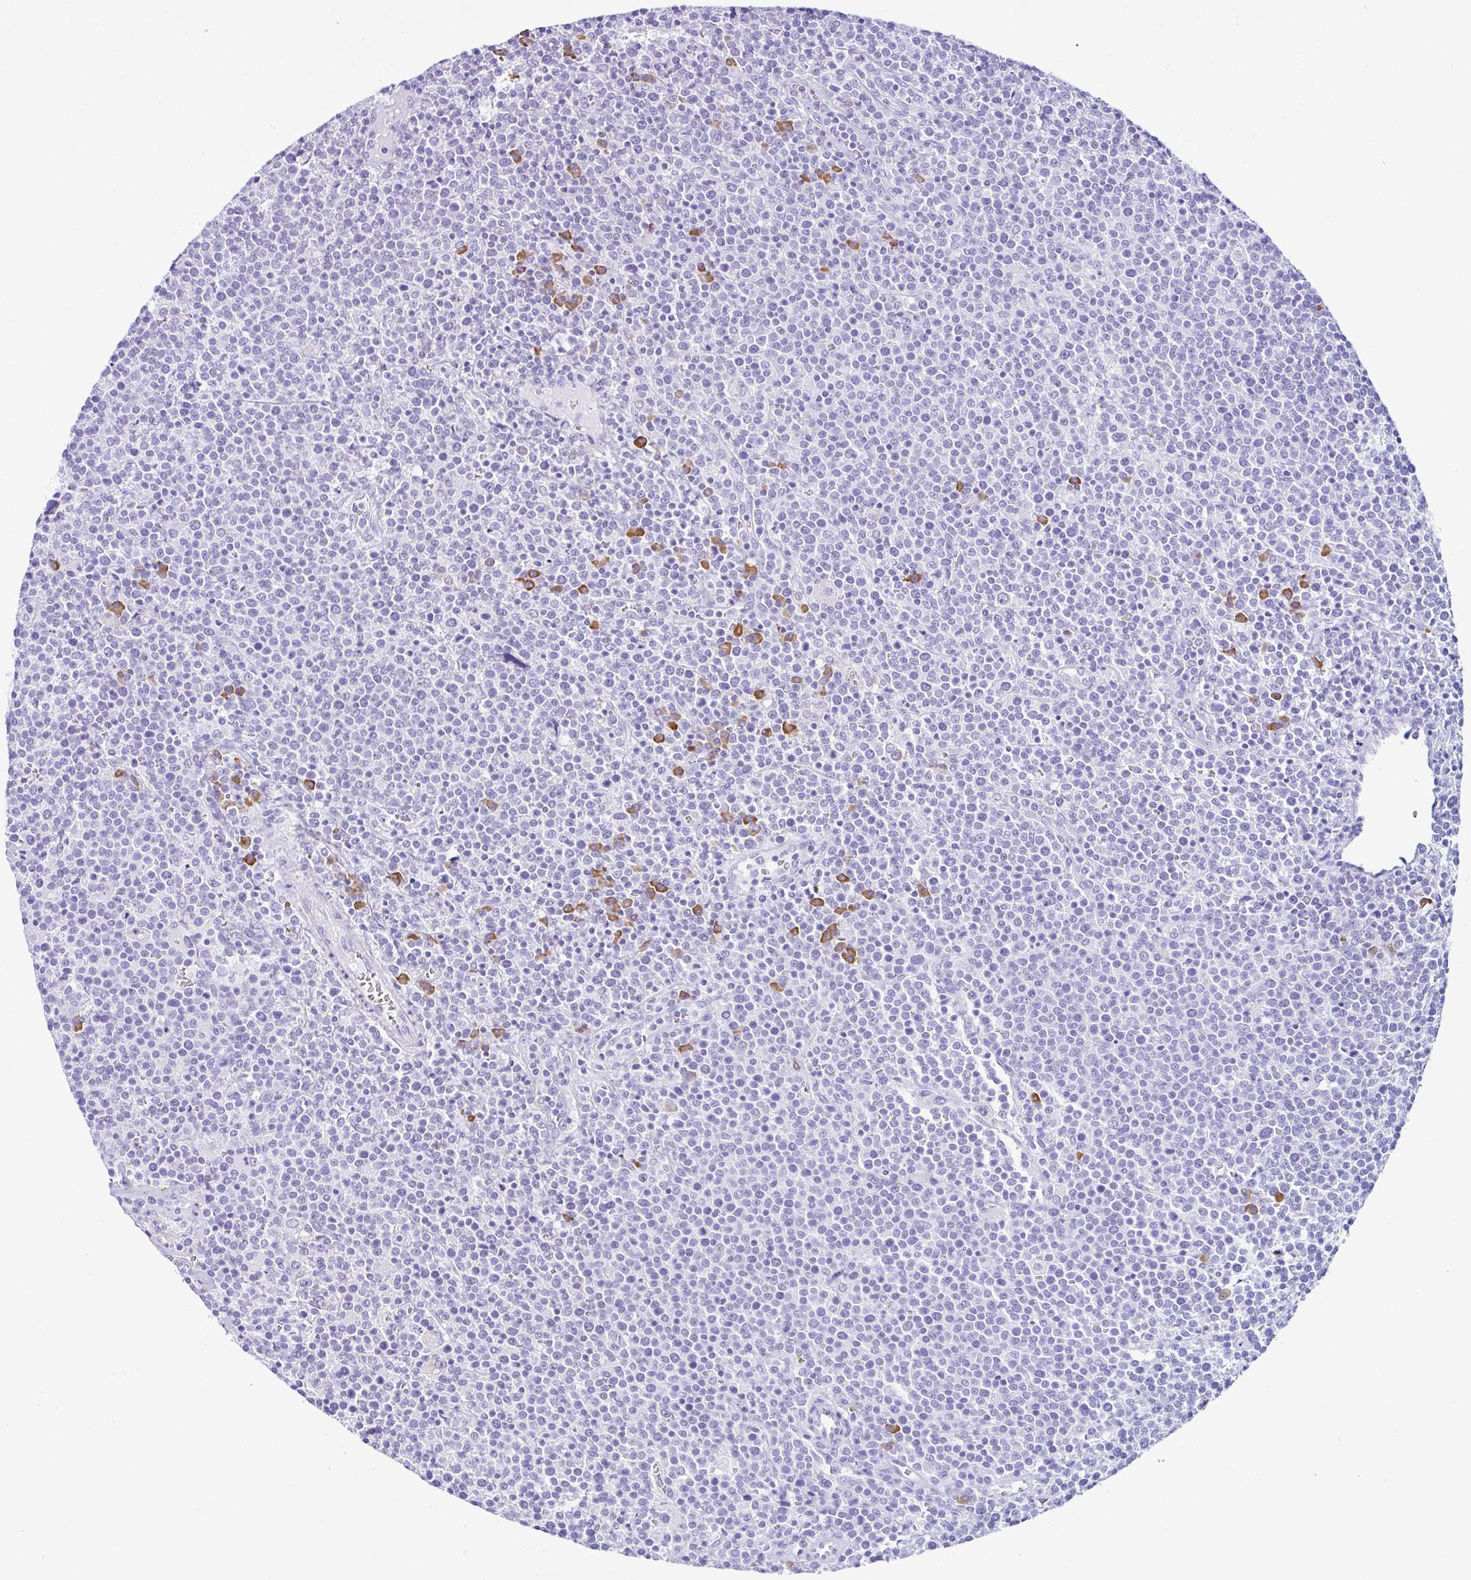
{"staining": {"intensity": "negative", "quantity": "none", "location": "none"}, "tissue": "lymphoma", "cell_type": "Tumor cells", "image_type": "cancer", "snomed": [{"axis": "morphology", "description": "Malignant lymphoma, non-Hodgkin's type, High grade"}, {"axis": "topography", "description": "Lymph node"}], "caption": "Lymphoma was stained to show a protein in brown. There is no significant expression in tumor cells. The staining was performed using DAB to visualize the protein expression in brown, while the nuclei were stained in blue with hematoxylin (Magnification: 20x).", "gene": "PIGF", "patient": {"sex": "male", "age": 61}}